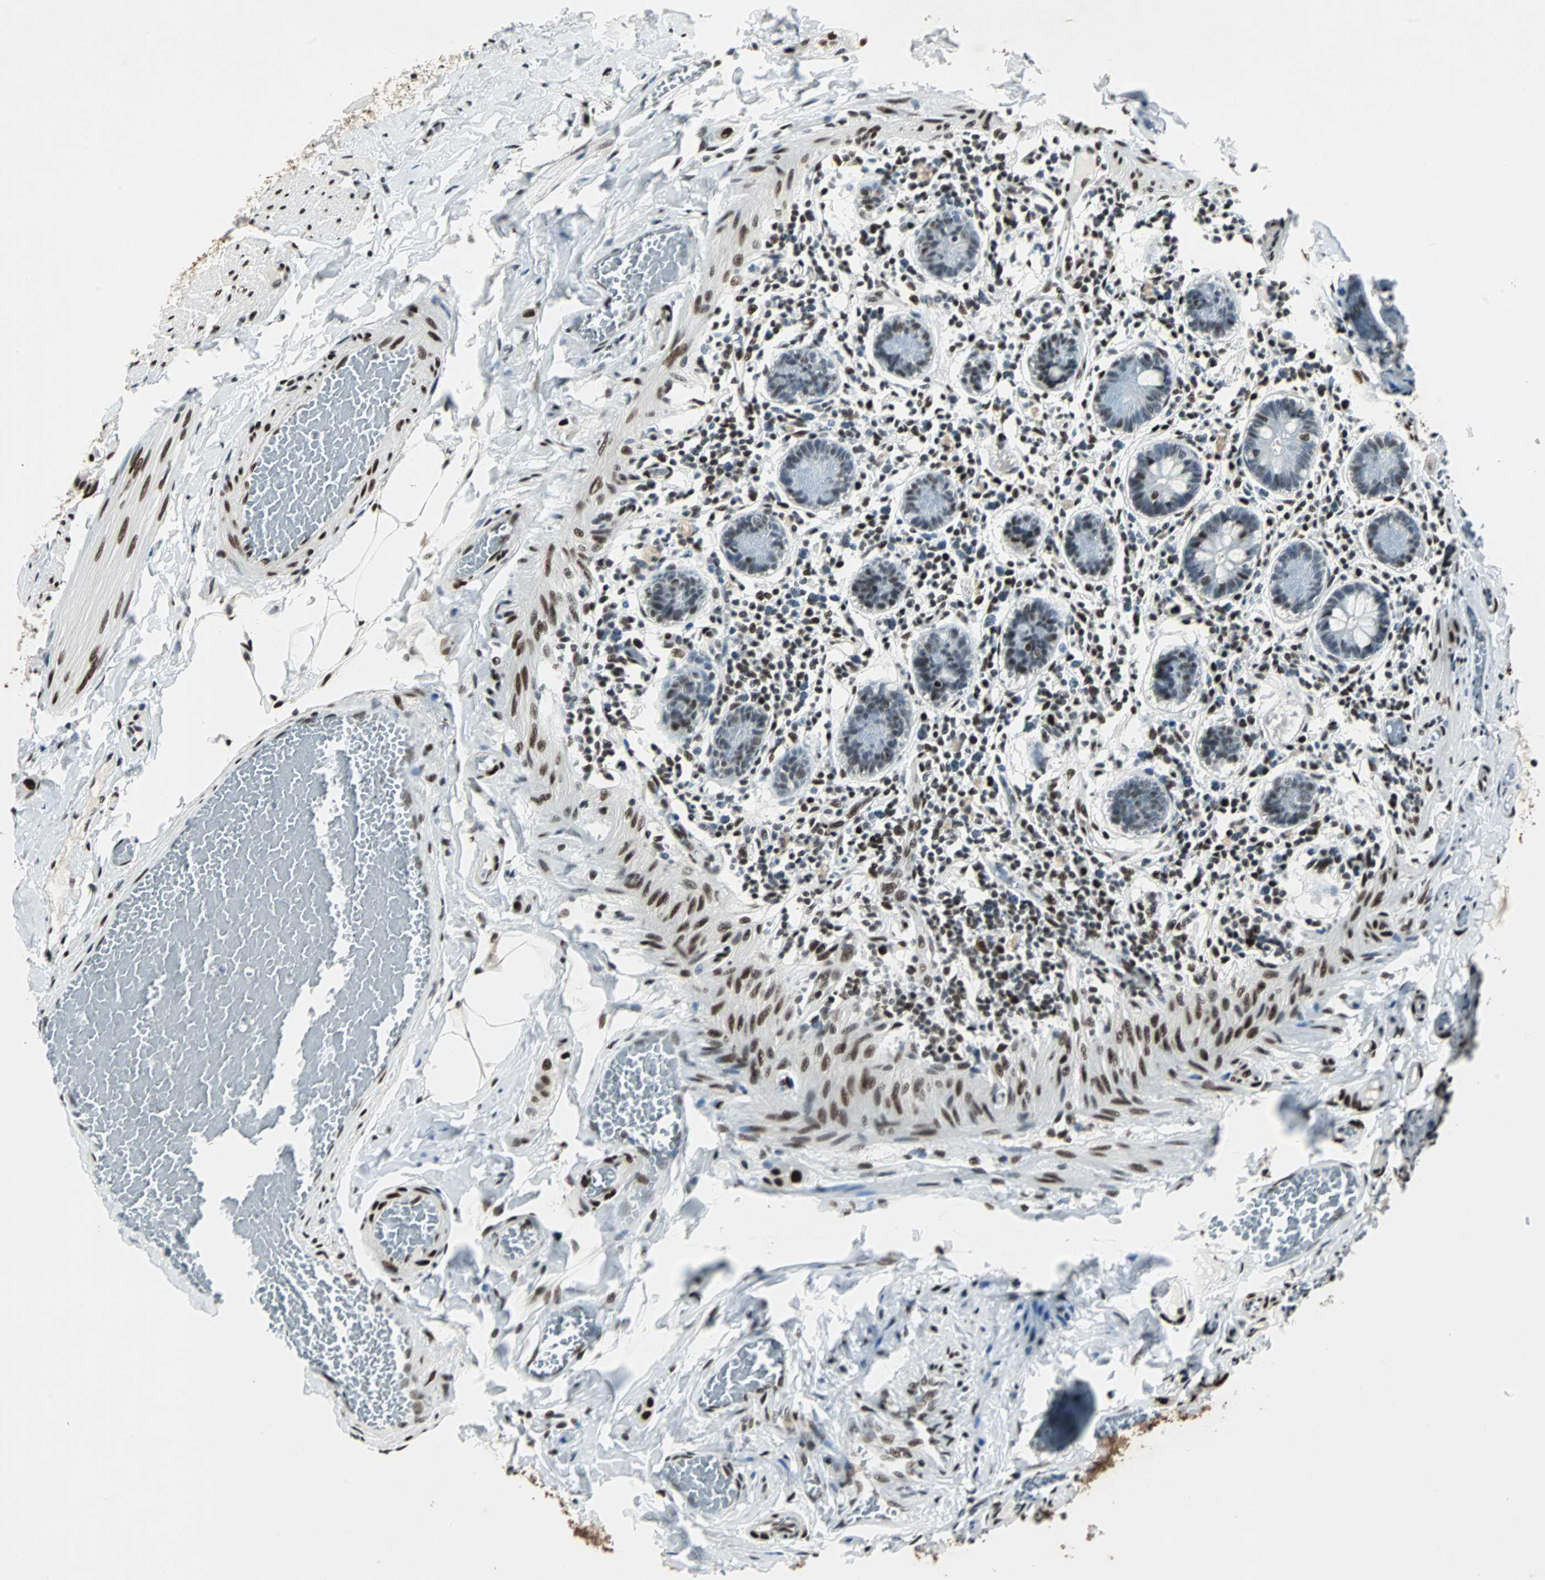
{"staining": {"intensity": "strong", "quantity": ">75%", "location": "nuclear"}, "tissue": "small intestine", "cell_type": "Glandular cells", "image_type": "normal", "snomed": [{"axis": "morphology", "description": "Normal tissue, NOS"}, {"axis": "topography", "description": "Small intestine"}], "caption": "DAB immunohistochemical staining of benign small intestine demonstrates strong nuclear protein positivity in about >75% of glandular cells.", "gene": "MEF2D", "patient": {"sex": "male", "age": 41}}